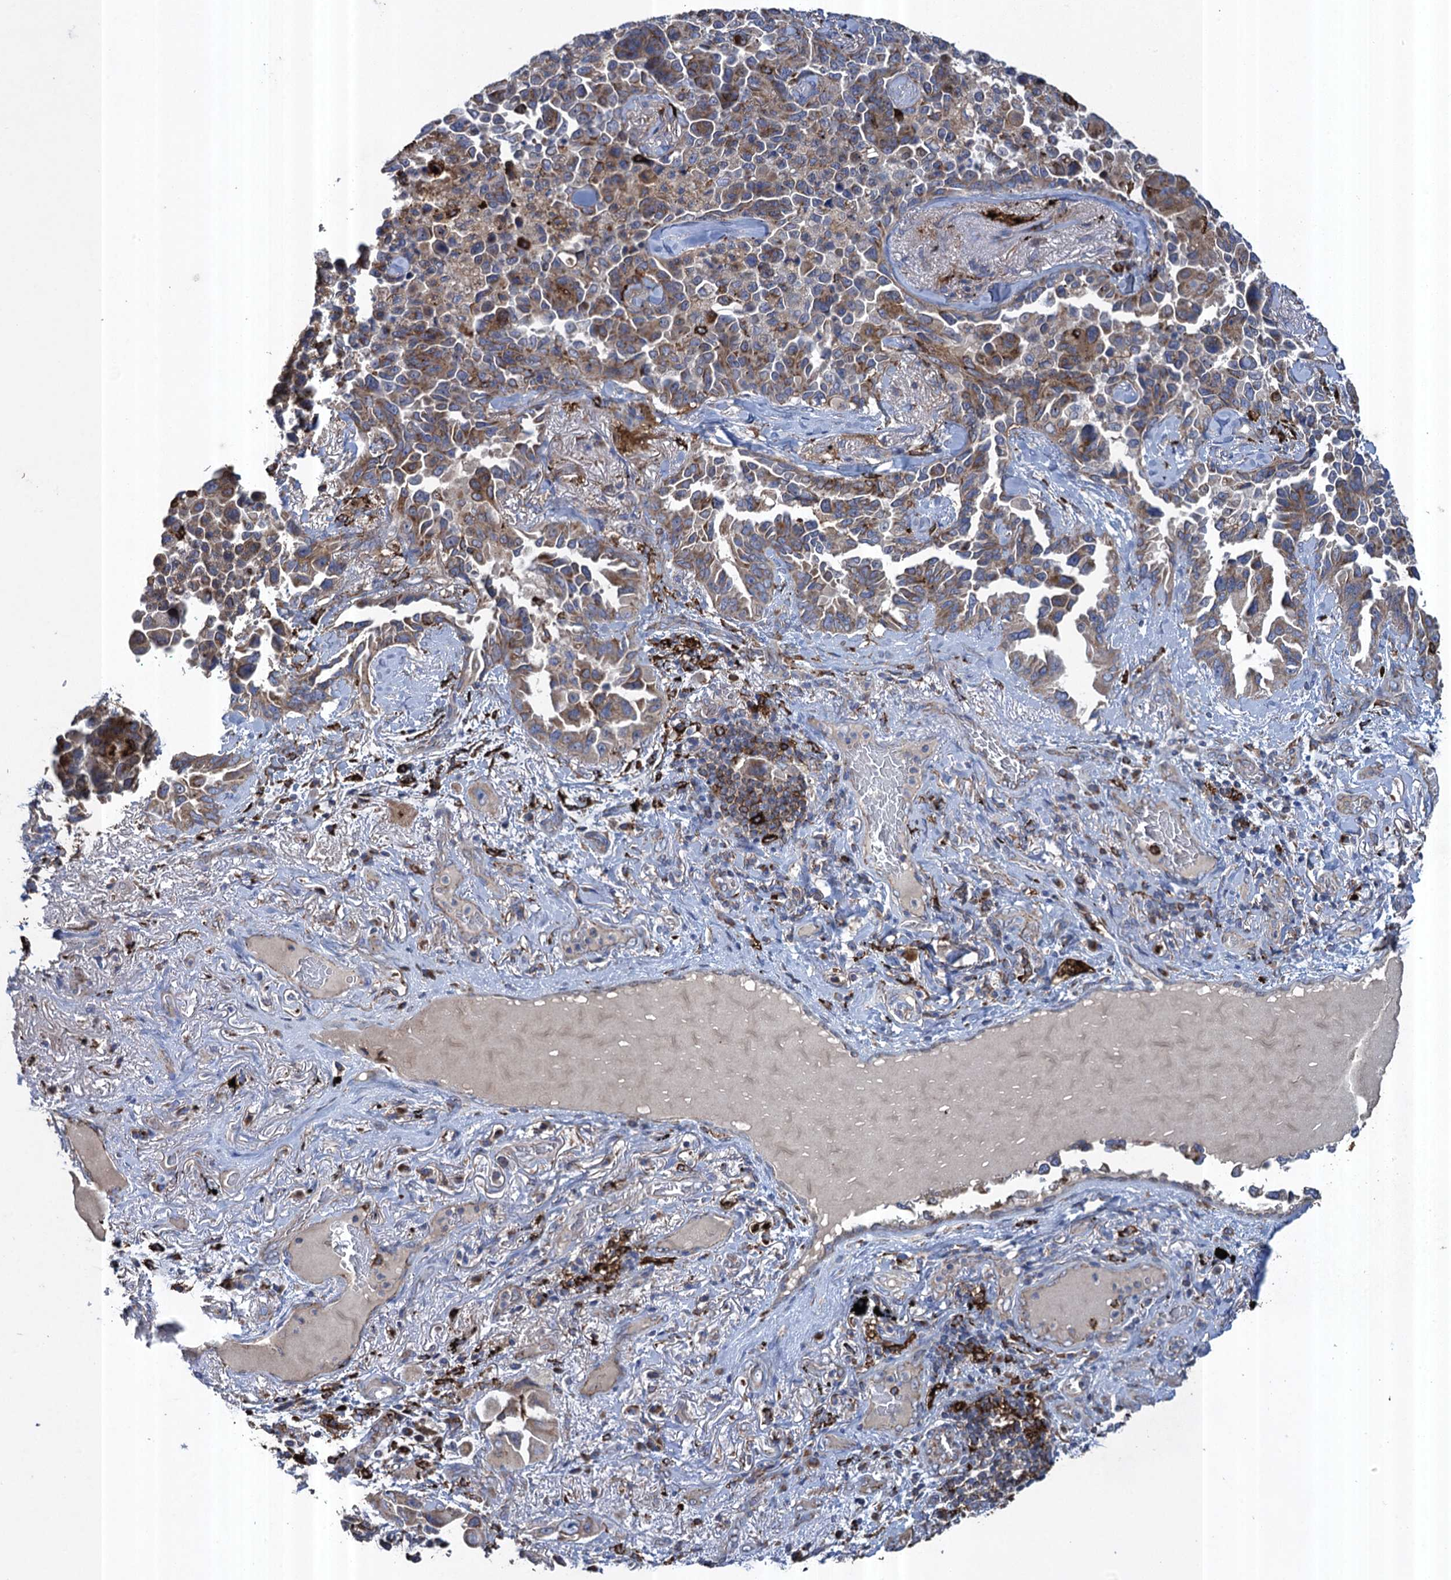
{"staining": {"intensity": "moderate", "quantity": "<25%", "location": "cytoplasmic/membranous"}, "tissue": "lung cancer", "cell_type": "Tumor cells", "image_type": "cancer", "snomed": [{"axis": "morphology", "description": "Adenocarcinoma, NOS"}, {"axis": "topography", "description": "Lung"}], "caption": "Moderate cytoplasmic/membranous protein staining is identified in approximately <25% of tumor cells in lung cancer (adenocarcinoma). The staining is performed using DAB brown chromogen to label protein expression. The nuclei are counter-stained blue using hematoxylin.", "gene": "TXNDC11", "patient": {"sex": "female", "age": 67}}